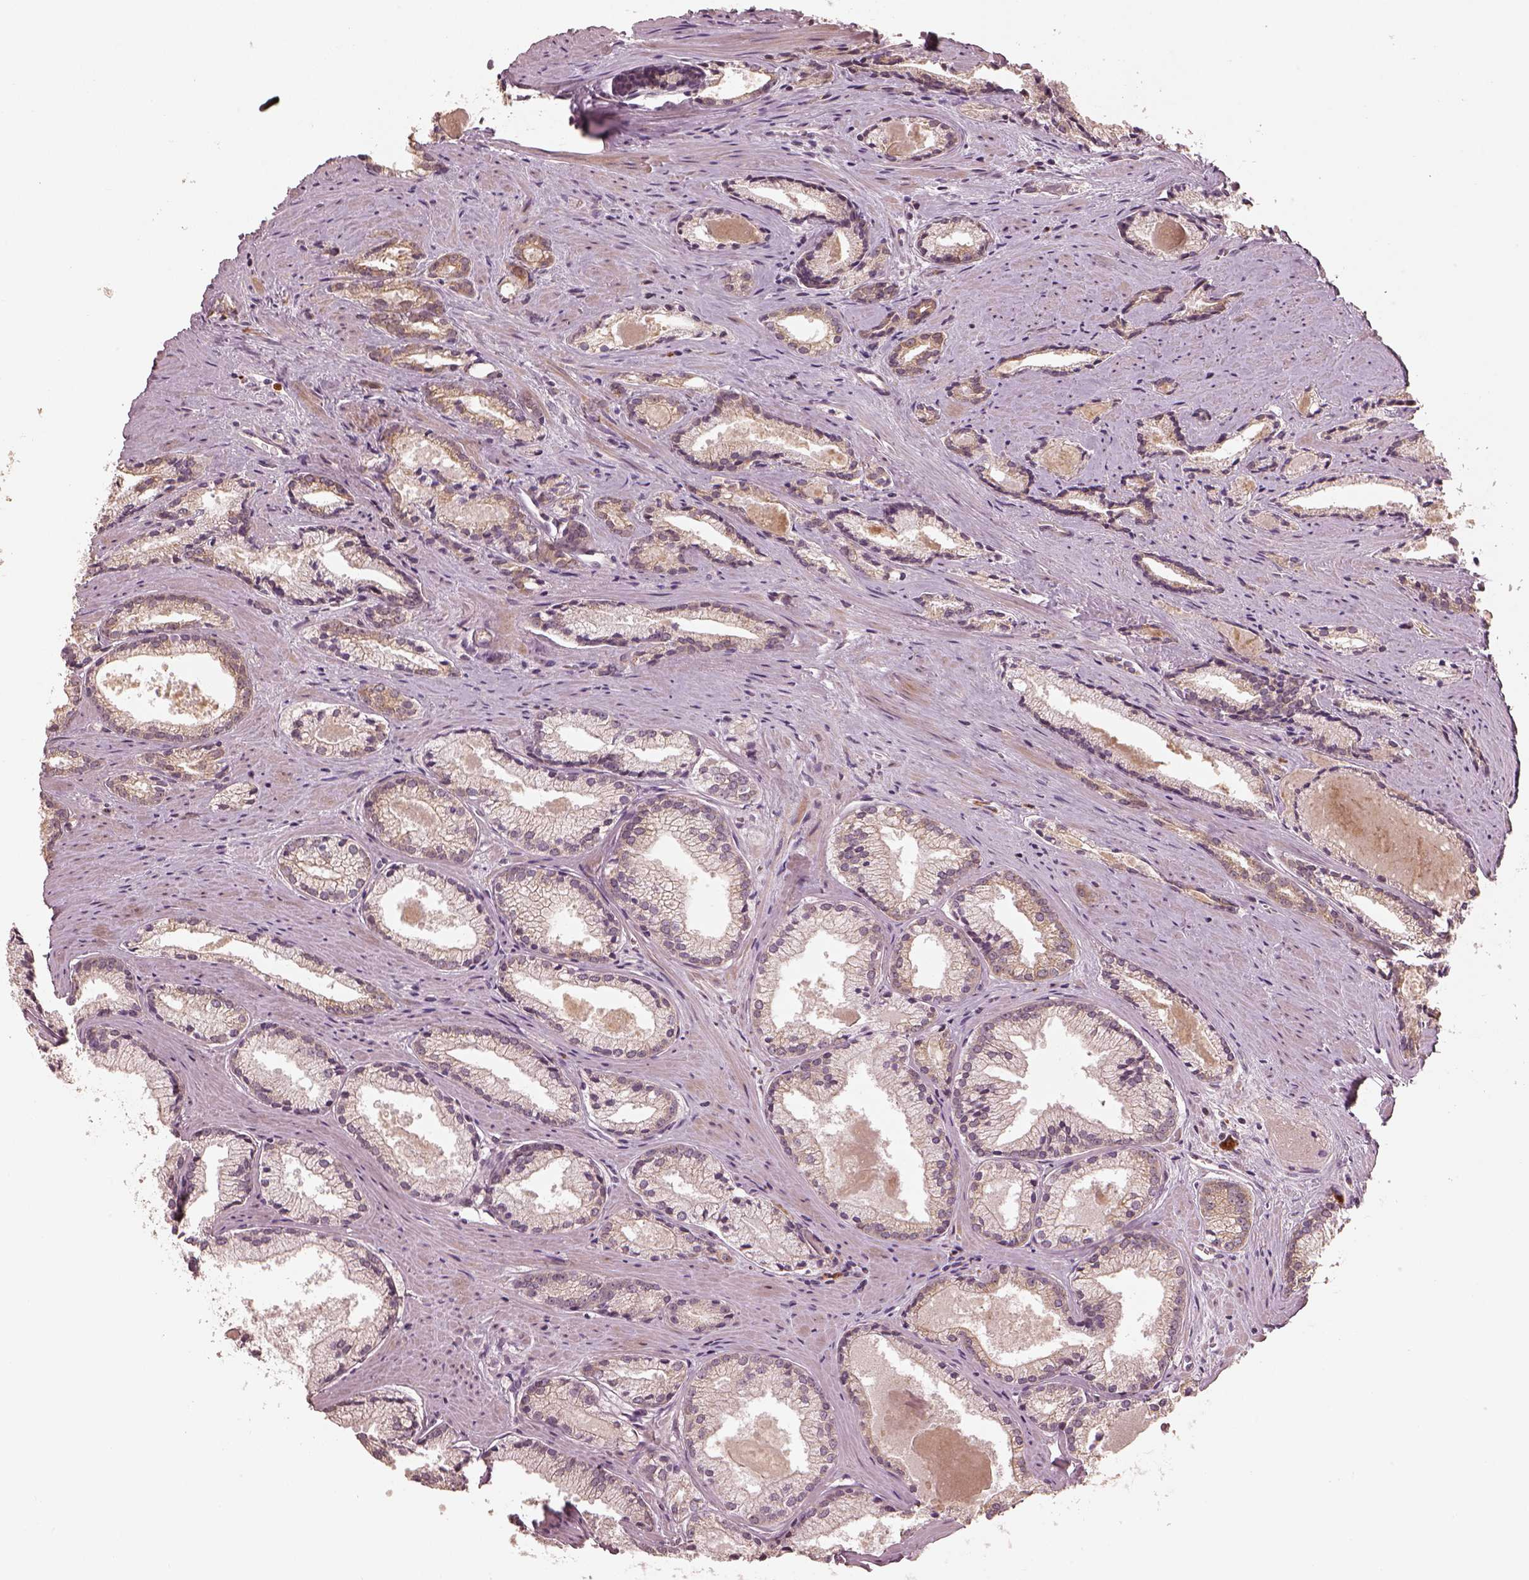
{"staining": {"intensity": "negative", "quantity": "none", "location": "none"}, "tissue": "prostate cancer", "cell_type": "Tumor cells", "image_type": "cancer", "snomed": [{"axis": "morphology", "description": "Adenocarcinoma, NOS"}, {"axis": "morphology", "description": "Adenocarcinoma, High grade"}, {"axis": "topography", "description": "Prostate"}], "caption": "This is an IHC micrograph of prostate cancer (adenocarcinoma (high-grade)). There is no staining in tumor cells.", "gene": "SLC25A46", "patient": {"sex": "male", "age": 70}}